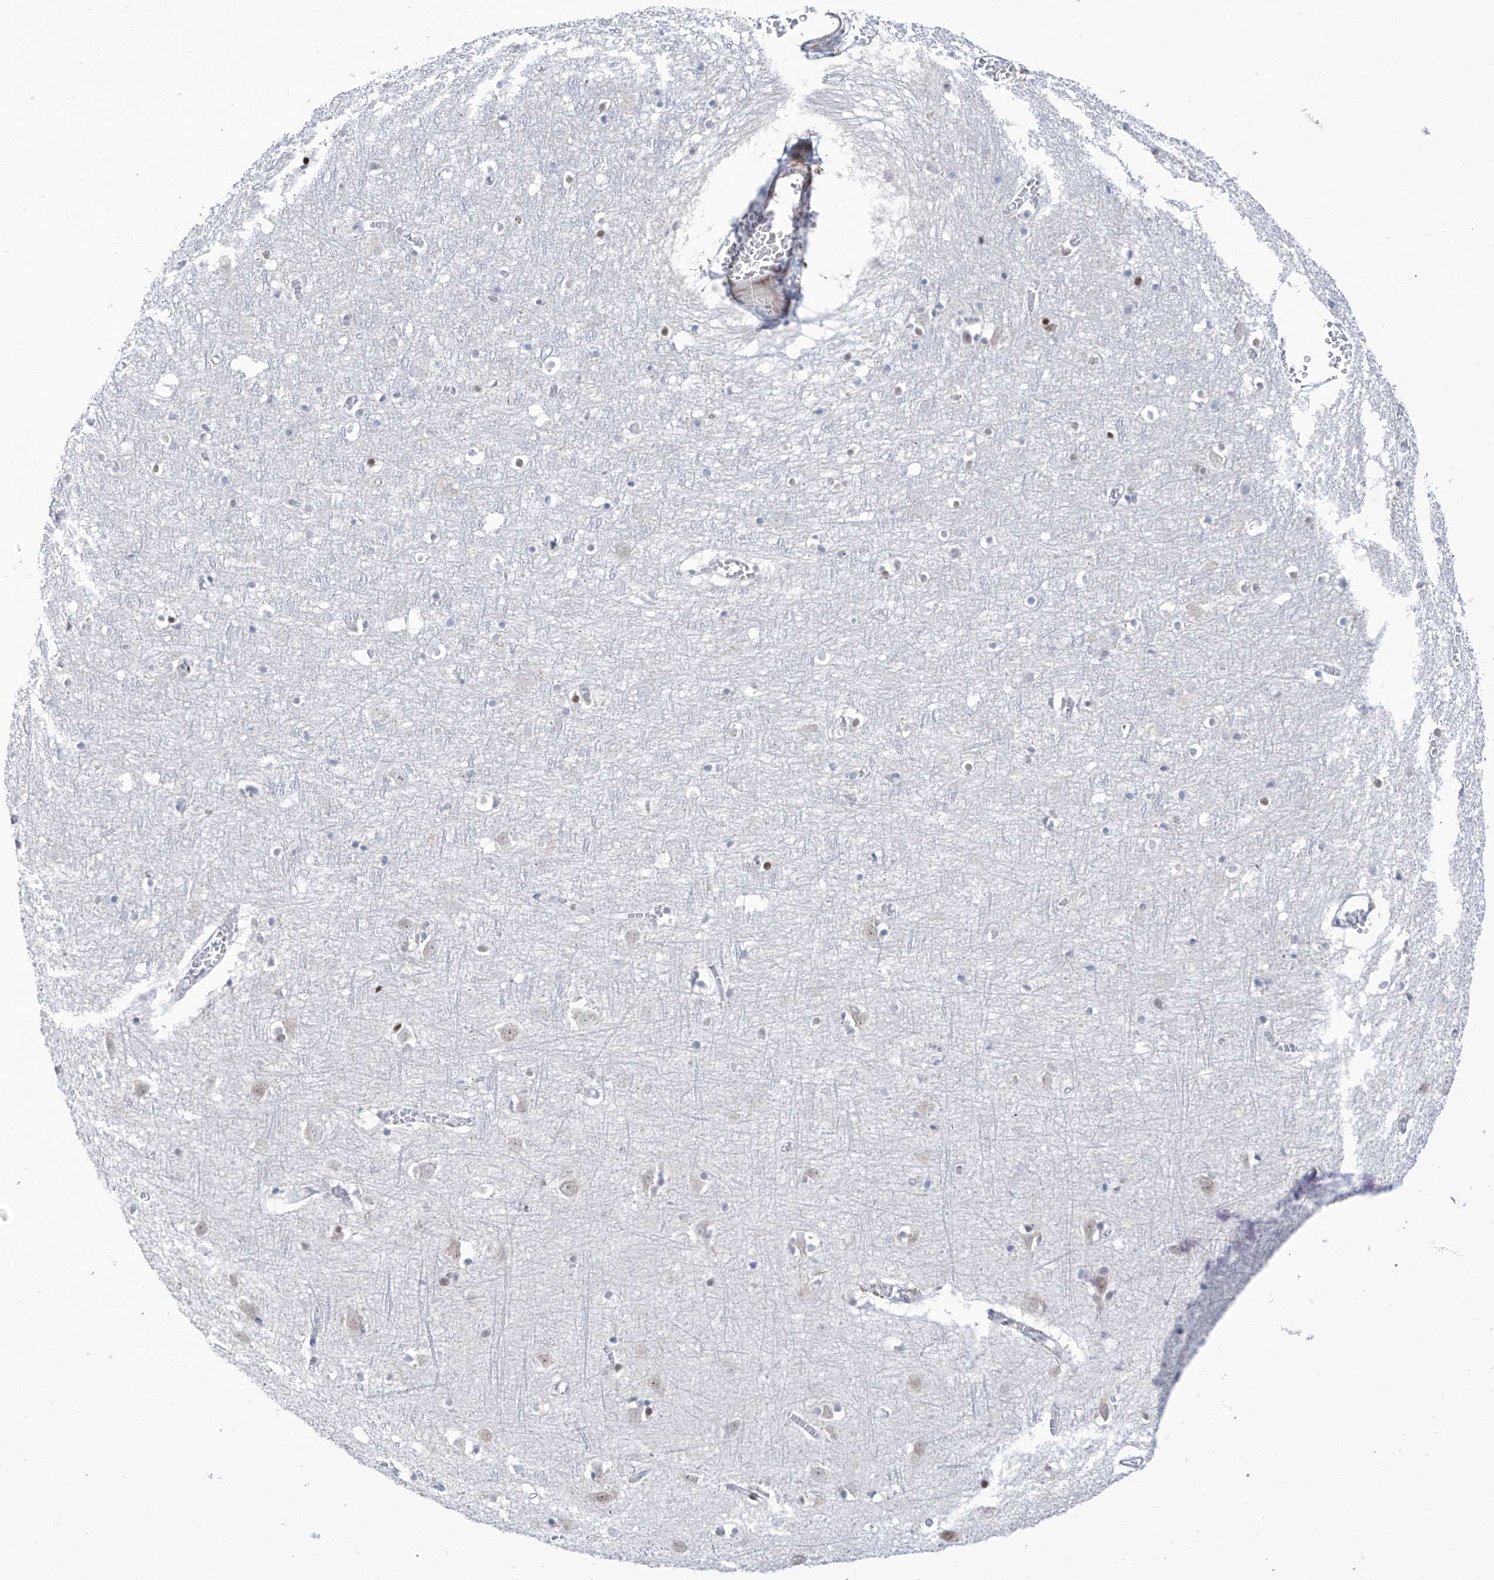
{"staining": {"intensity": "negative", "quantity": "none", "location": "none"}, "tissue": "cerebral cortex", "cell_type": "Endothelial cells", "image_type": "normal", "snomed": [{"axis": "morphology", "description": "Normal tissue, NOS"}, {"axis": "topography", "description": "Cerebral cortex"}], "caption": "DAB immunohistochemical staining of normal cerebral cortex demonstrates no significant expression in endothelial cells. (Stains: DAB (3,3'-diaminobenzidine) immunohistochemistry with hematoxylin counter stain, Microscopy: brightfield microscopy at high magnification).", "gene": "LIN9", "patient": {"sex": "female", "age": 64}}